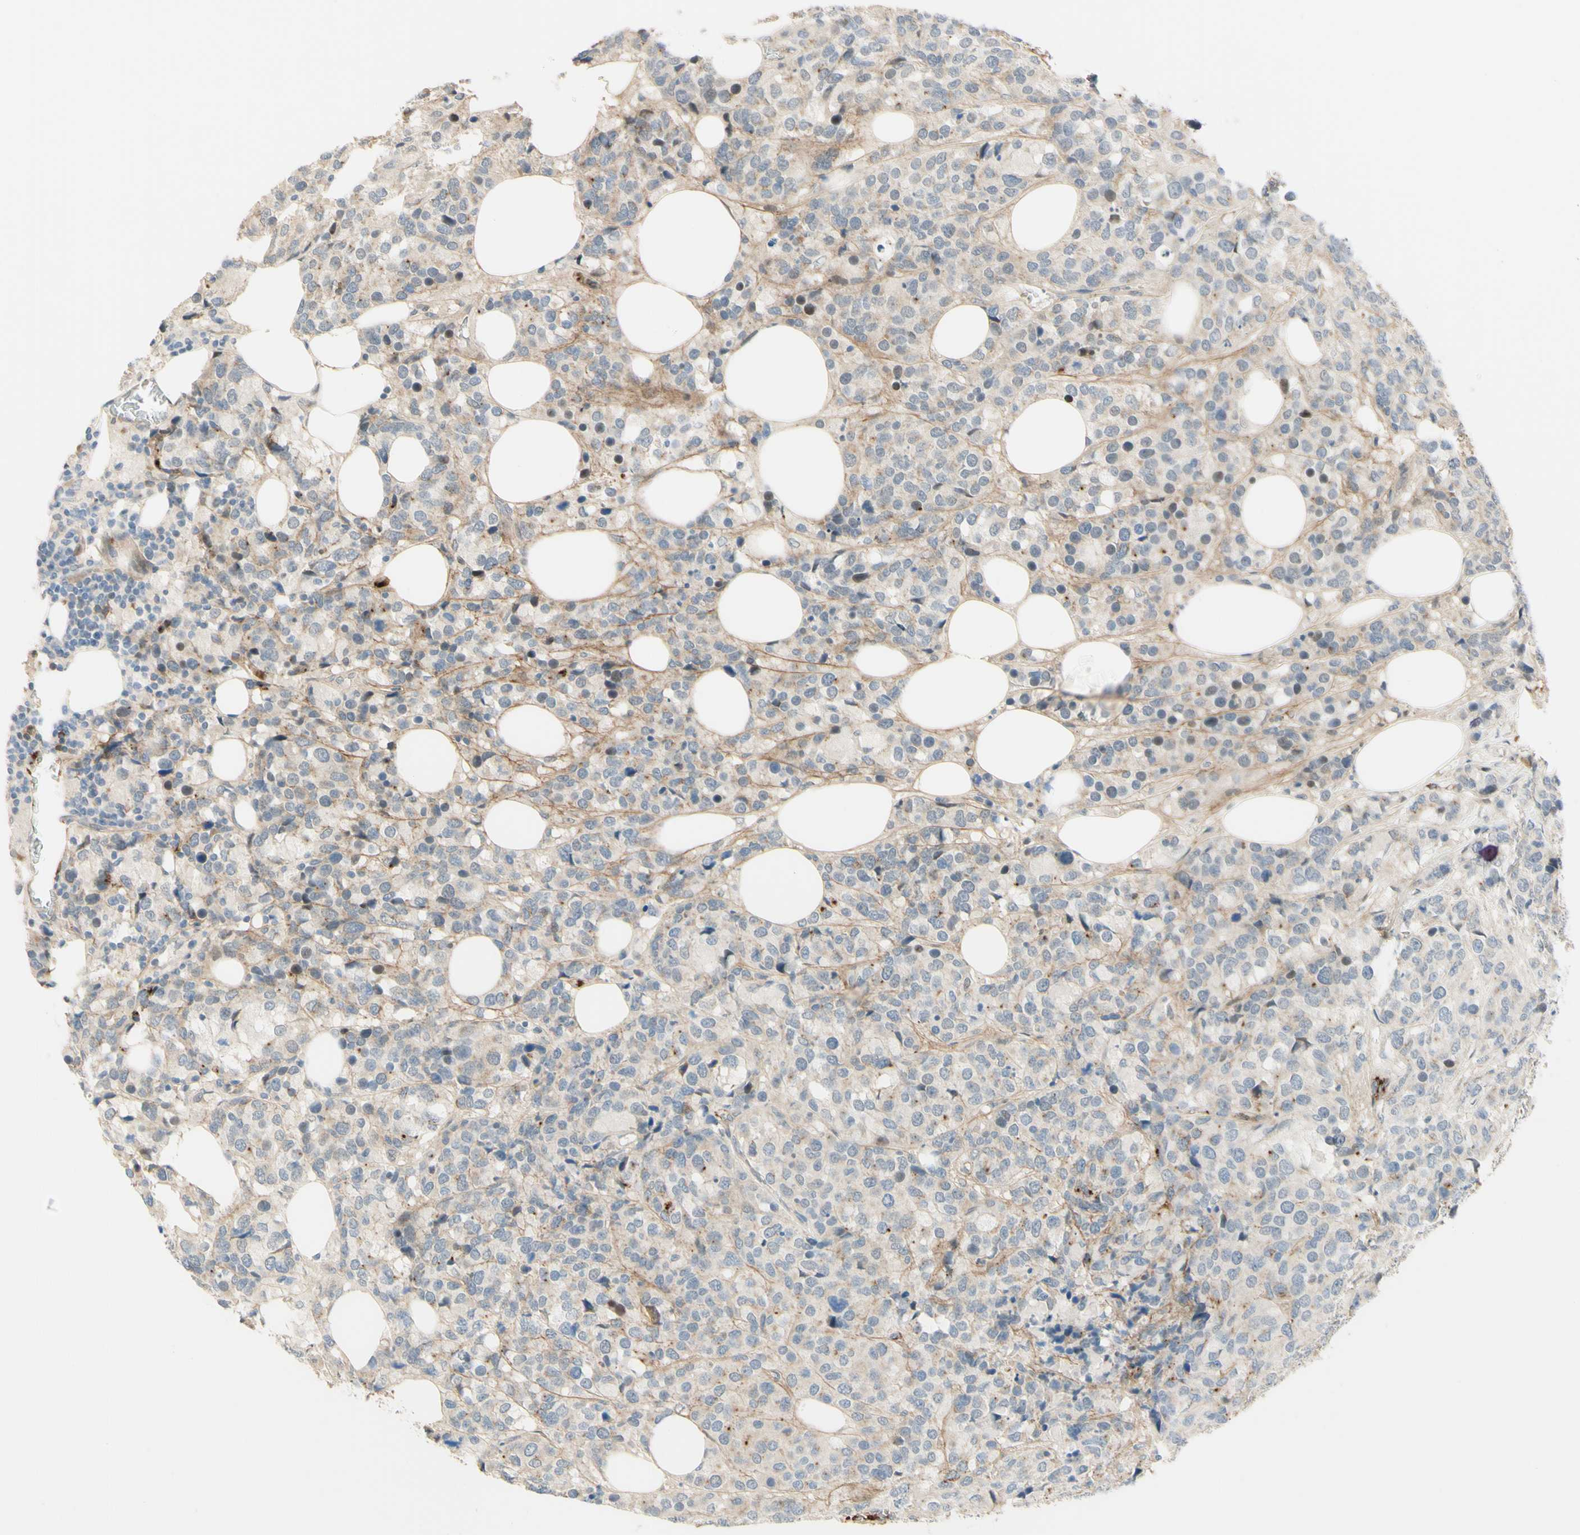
{"staining": {"intensity": "weak", "quantity": "<25%", "location": "cytoplasmic/membranous"}, "tissue": "breast cancer", "cell_type": "Tumor cells", "image_type": "cancer", "snomed": [{"axis": "morphology", "description": "Lobular carcinoma"}, {"axis": "topography", "description": "Breast"}], "caption": "Histopathology image shows no protein expression in tumor cells of lobular carcinoma (breast) tissue.", "gene": "ANGPT2", "patient": {"sex": "female", "age": 59}}